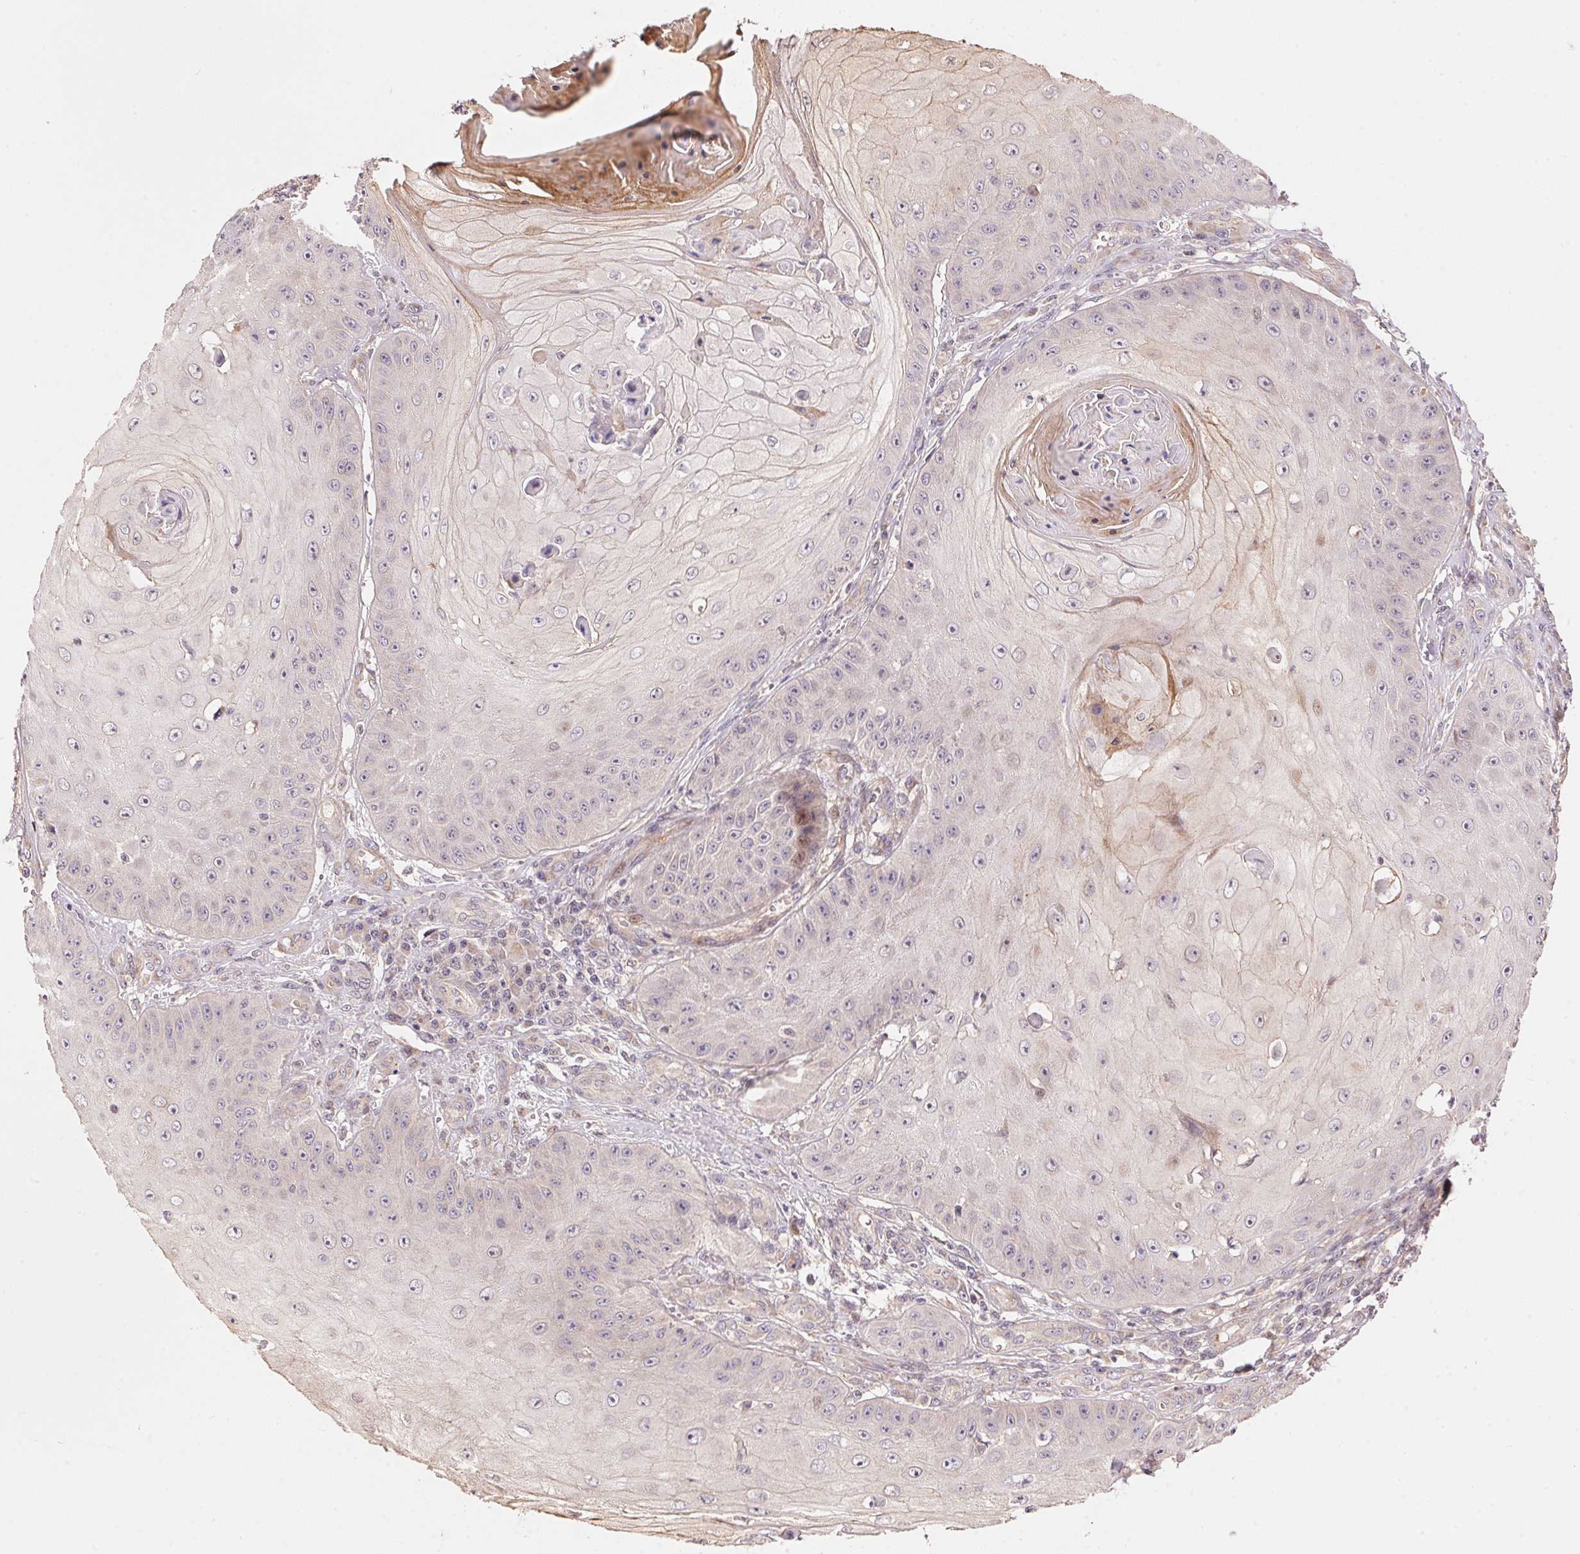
{"staining": {"intensity": "negative", "quantity": "none", "location": "none"}, "tissue": "skin cancer", "cell_type": "Tumor cells", "image_type": "cancer", "snomed": [{"axis": "morphology", "description": "Squamous cell carcinoma, NOS"}, {"axis": "topography", "description": "Skin"}], "caption": "This is an immunohistochemistry photomicrograph of human skin cancer (squamous cell carcinoma). There is no staining in tumor cells.", "gene": "TNIP2", "patient": {"sex": "male", "age": 70}}